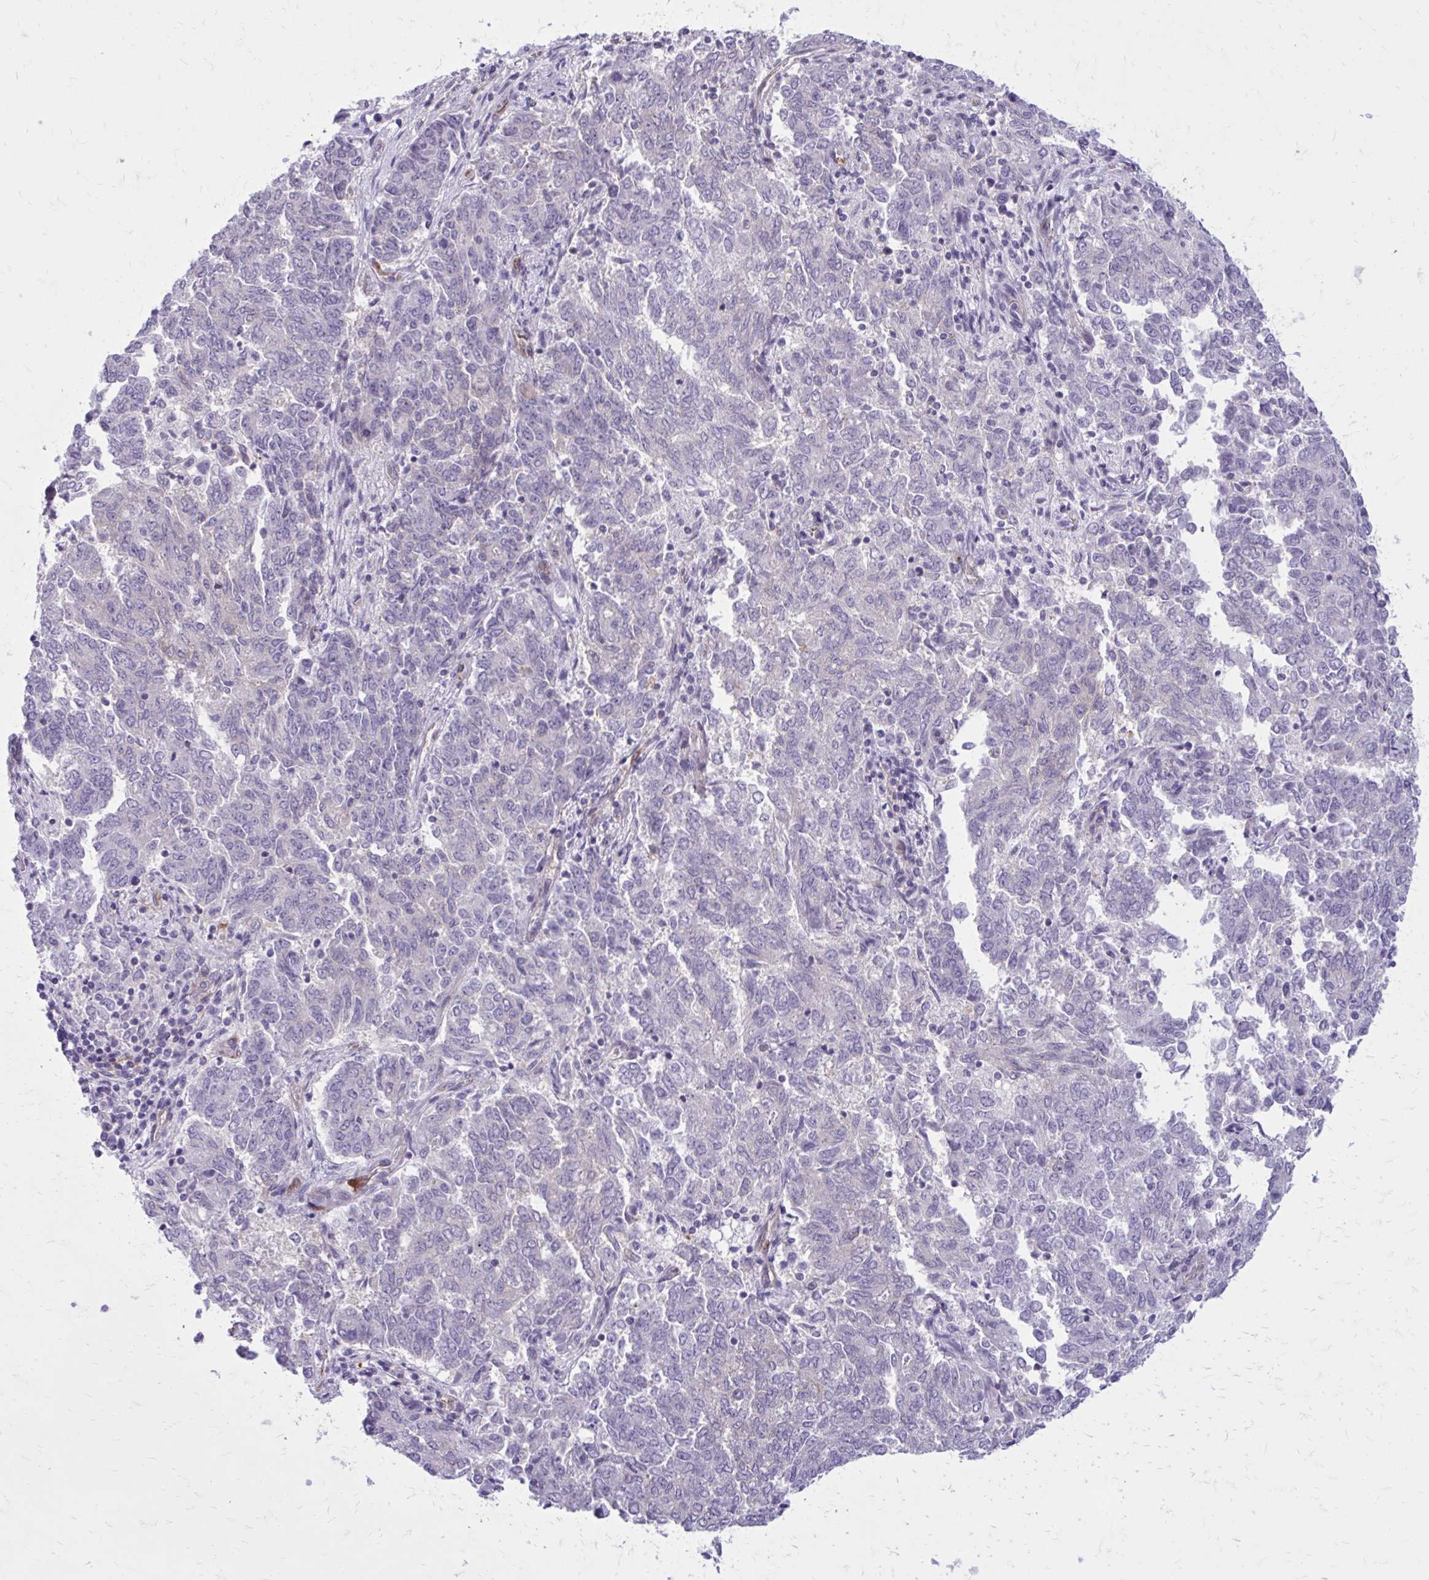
{"staining": {"intensity": "negative", "quantity": "none", "location": "none"}, "tissue": "endometrial cancer", "cell_type": "Tumor cells", "image_type": "cancer", "snomed": [{"axis": "morphology", "description": "Adenocarcinoma, NOS"}, {"axis": "topography", "description": "Endometrium"}], "caption": "This is an IHC image of human endometrial cancer (adenocarcinoma). There is no staining in tumor cells.", "gene": "BEND5", "patient": {"sex": "female", "age": 80}}